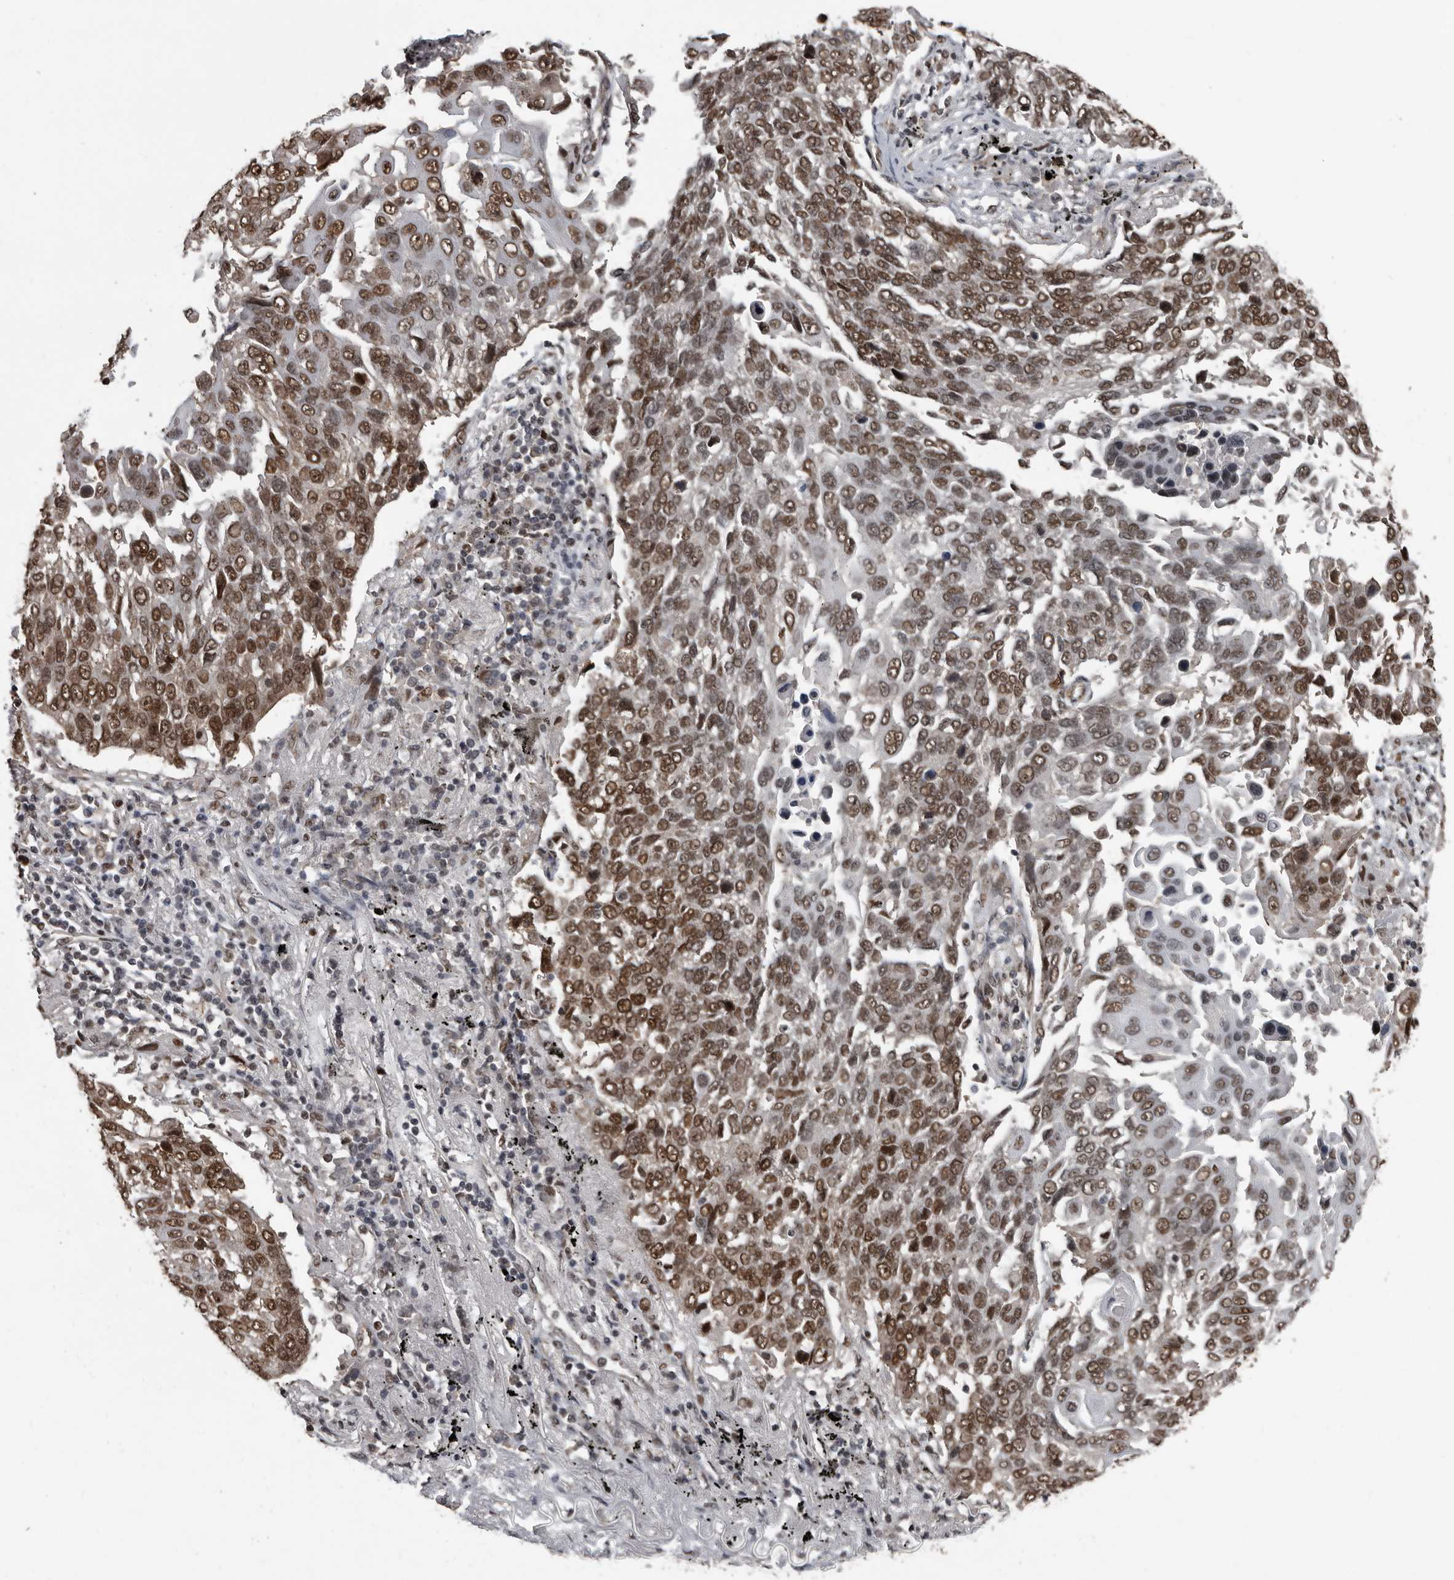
{"staining": {"intensity": "strong", "quantity": ">75%", "location": "nuclear"}, "tissue": "lung cancer", "cell_type": "Tumor cells", "image_type": "cancer", "snomed": [{"axis": "morphology", "description": "Squamous cell carcinoma, NOS"}, {"axis": "topography", "description": "Lung"}], "caption": "Immunohistochemical staining of lung squamous cell carcinoma exhibits high levels of strong nuclear staining in approximately >75% of tumor cells. (Stains: DAB (3,3'-diaminobenzidine) in brown, nuclei in blue, Microscopy: brightfield microscopy at high magnification).", "gene": "CHD1L", "patient": {"sex": "male", "age": 66}}